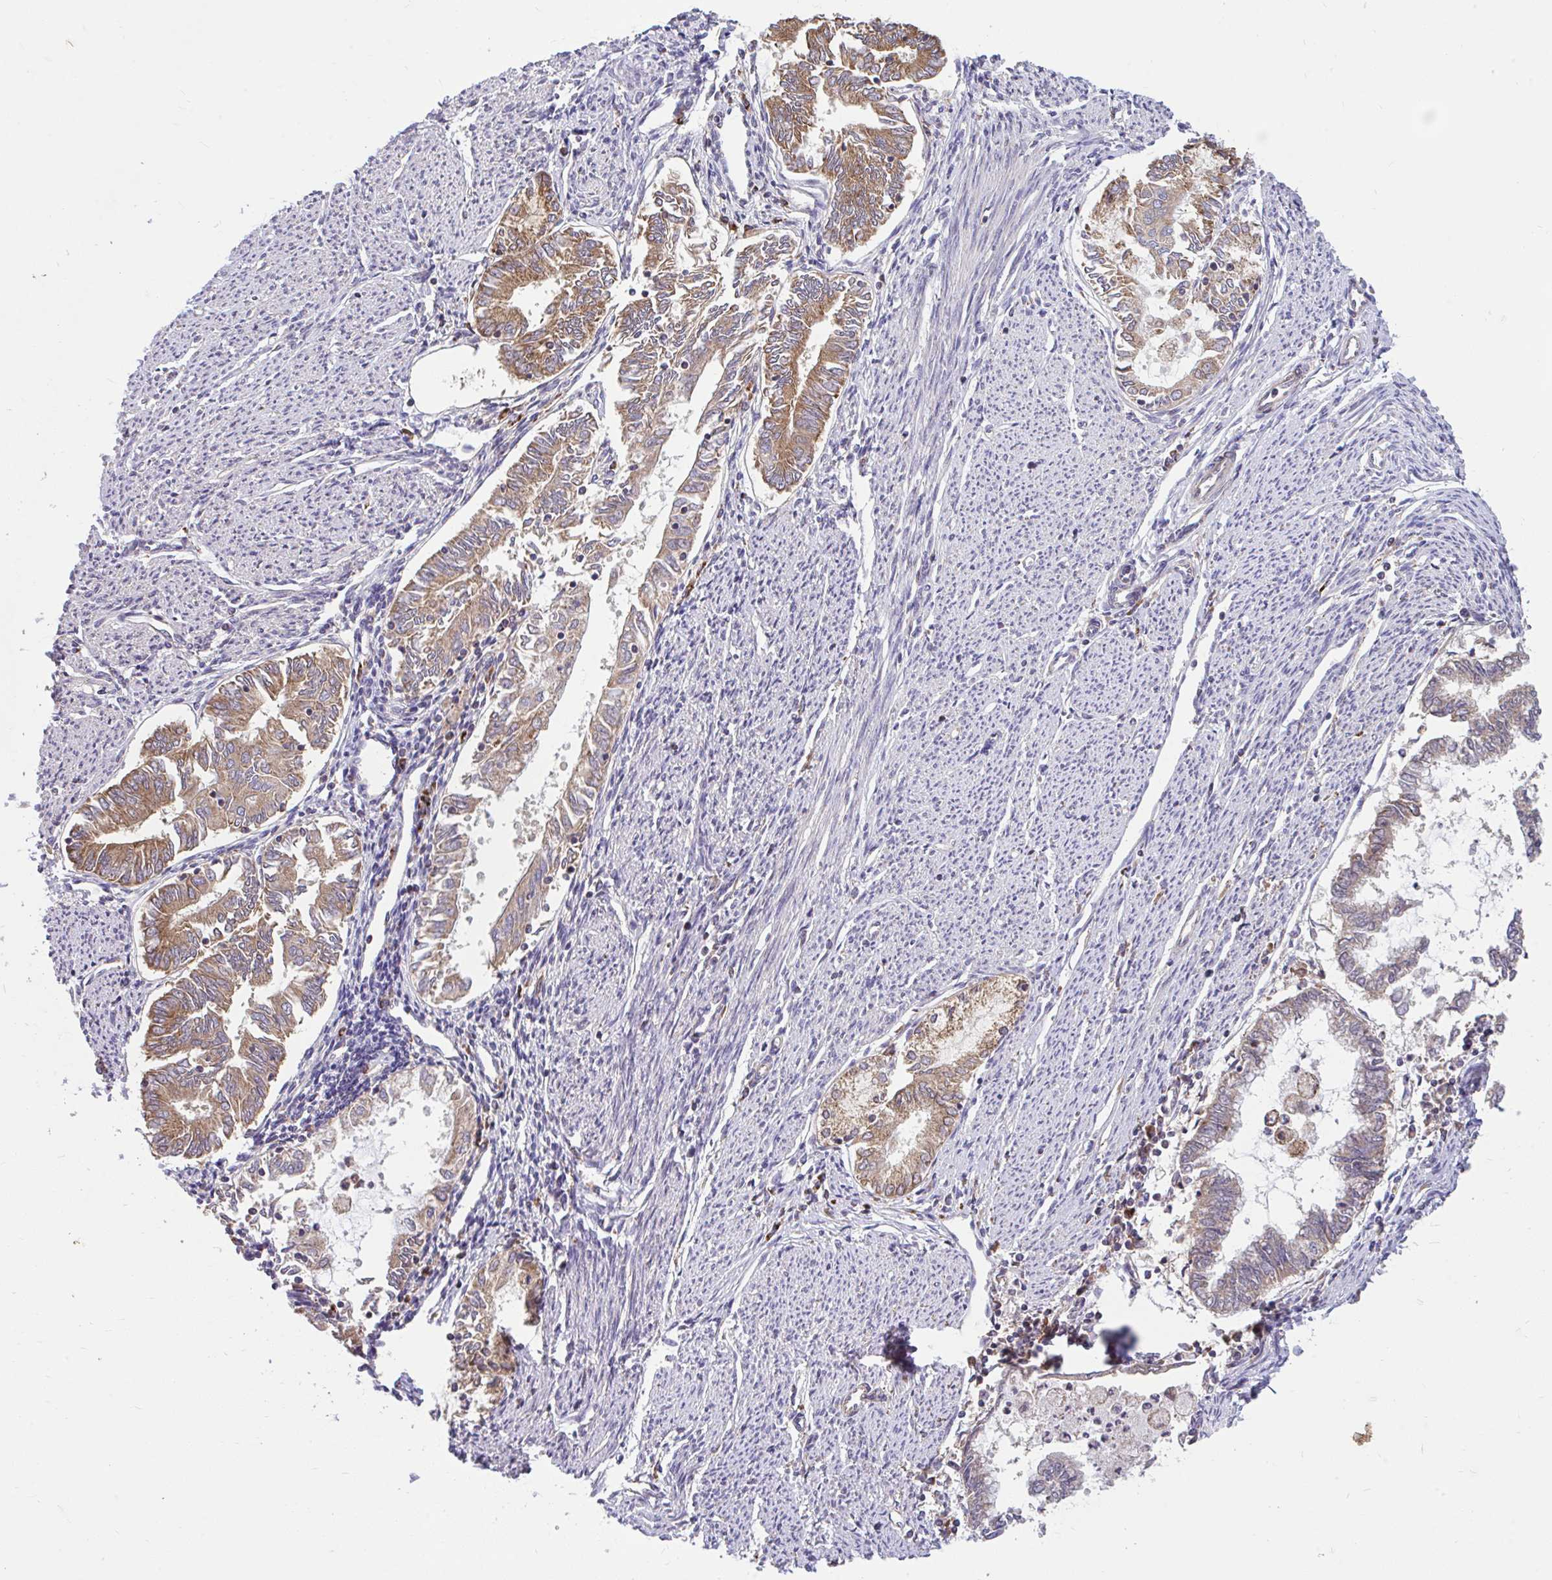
{"staining": {"intensity": "moderate", "quantity": "25%-75%", "location": "cytoplasmic/membranous"}, "tissue": "endometrial cancer", "cell_type": "Tumor cells", "image_type": "cancer", "snomed": [{"axis": "morphology", "description": "Adenocarcinoma, NOS"}, {"axis": "topography", "description": "Endometrium"}], "caption": "Protein staining of endometrial cancer tissue exhibits moderate cytoplasmic/membranous positivity in about 25%-75% of tumor cells.", "gene": "RALBP1", "patient": {"sex": "female", "age": 79}}